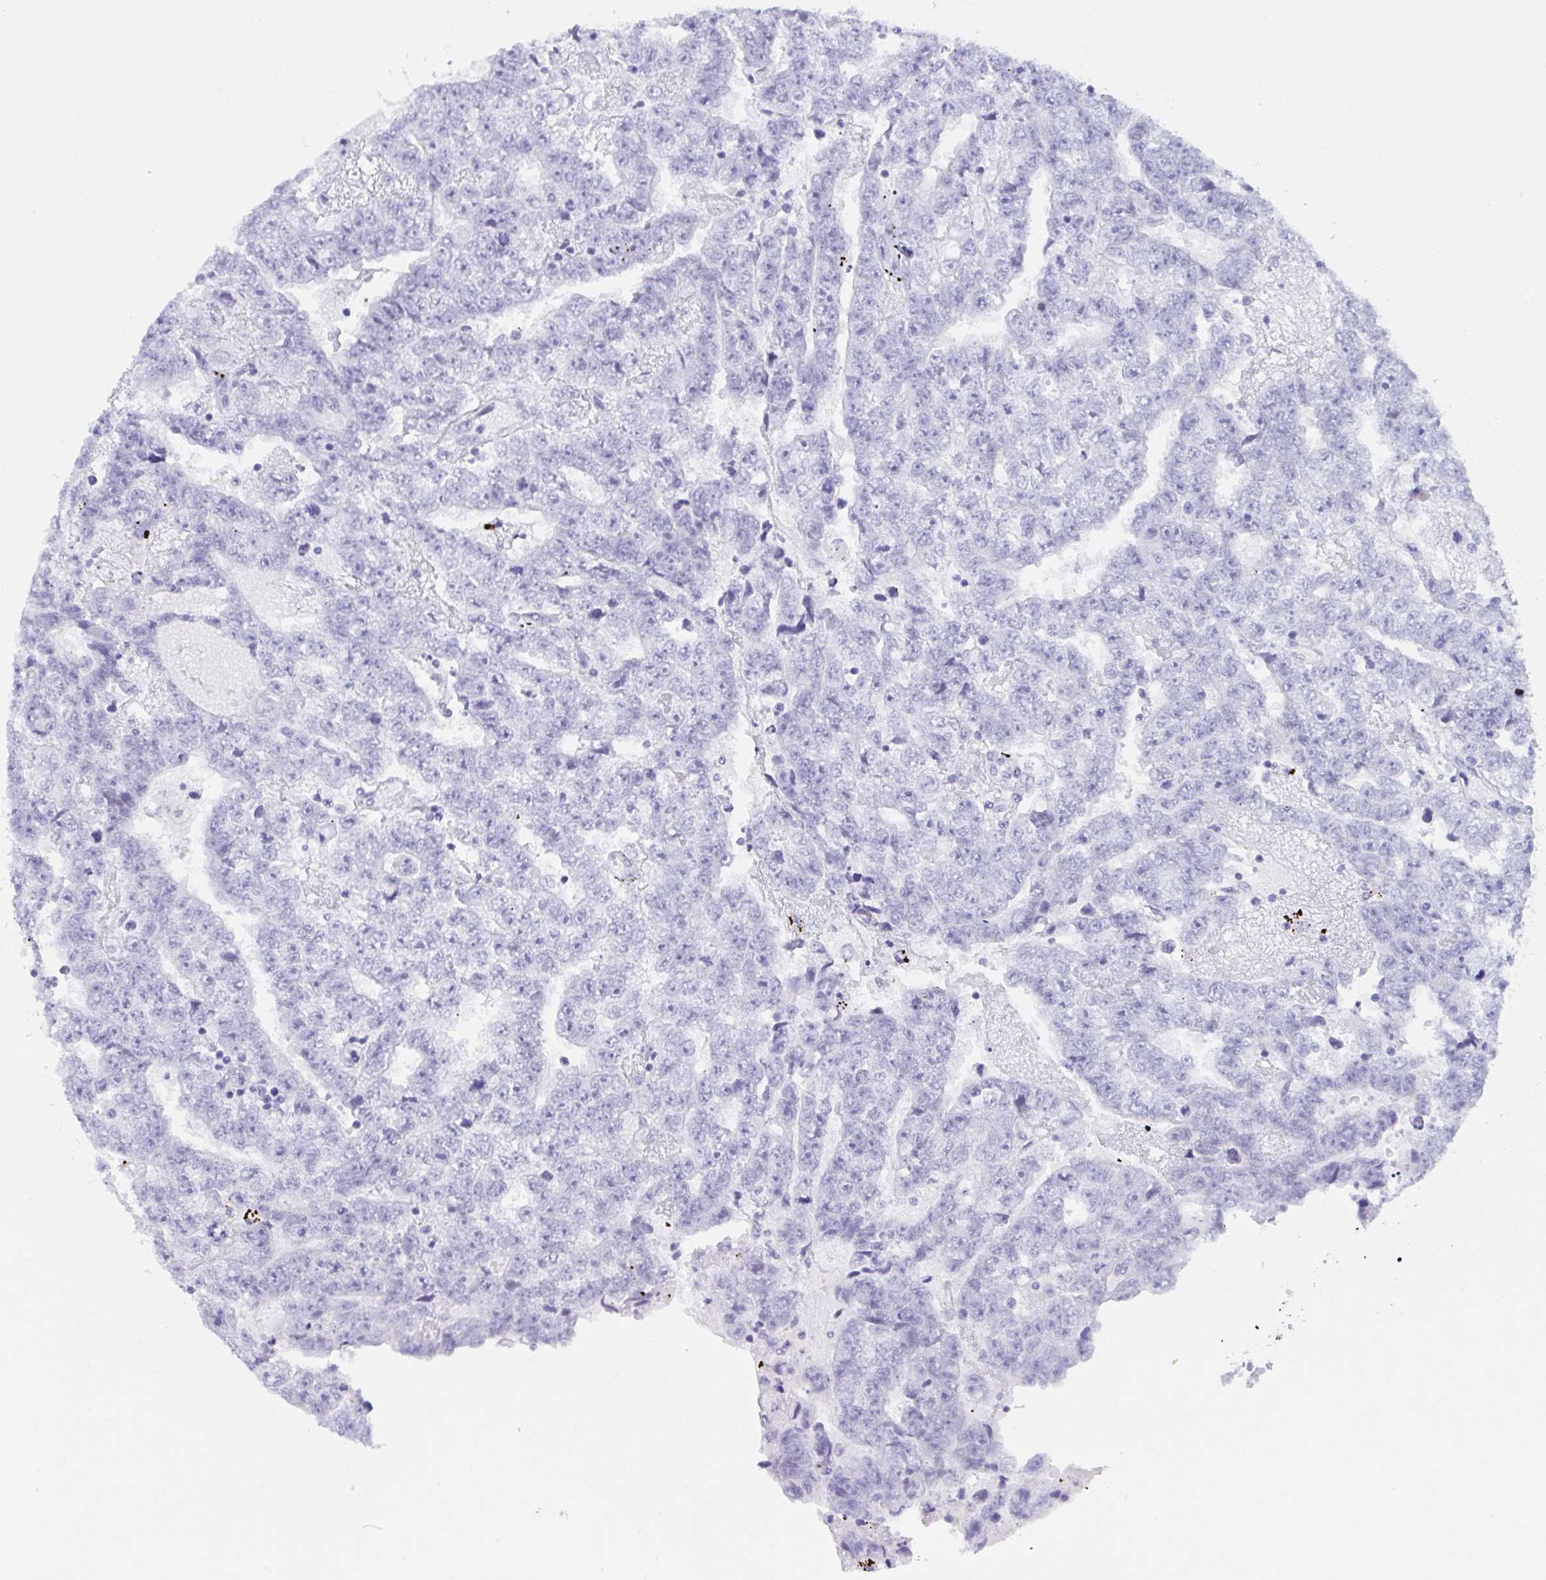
{"staining": {"intensity": "negative", "quantity": "none", "location": "none"}, "tissue": "testis cancer", "cell_type": "Tumor cells", "image_type": "cancer", "snomed": [{"axis": "morphology", "description": "Carcinoma, Embryonal, NOS"}, {"axis": "topography", "description": "Testis"}], "caption": "This is a histopathology image of immunohistochemistry staining of testis cancer (embryonal carcinoma), which shows no staining in tumor cells.", "gene": "CDX4", "patient": {"sex": "male", "age": 25}}